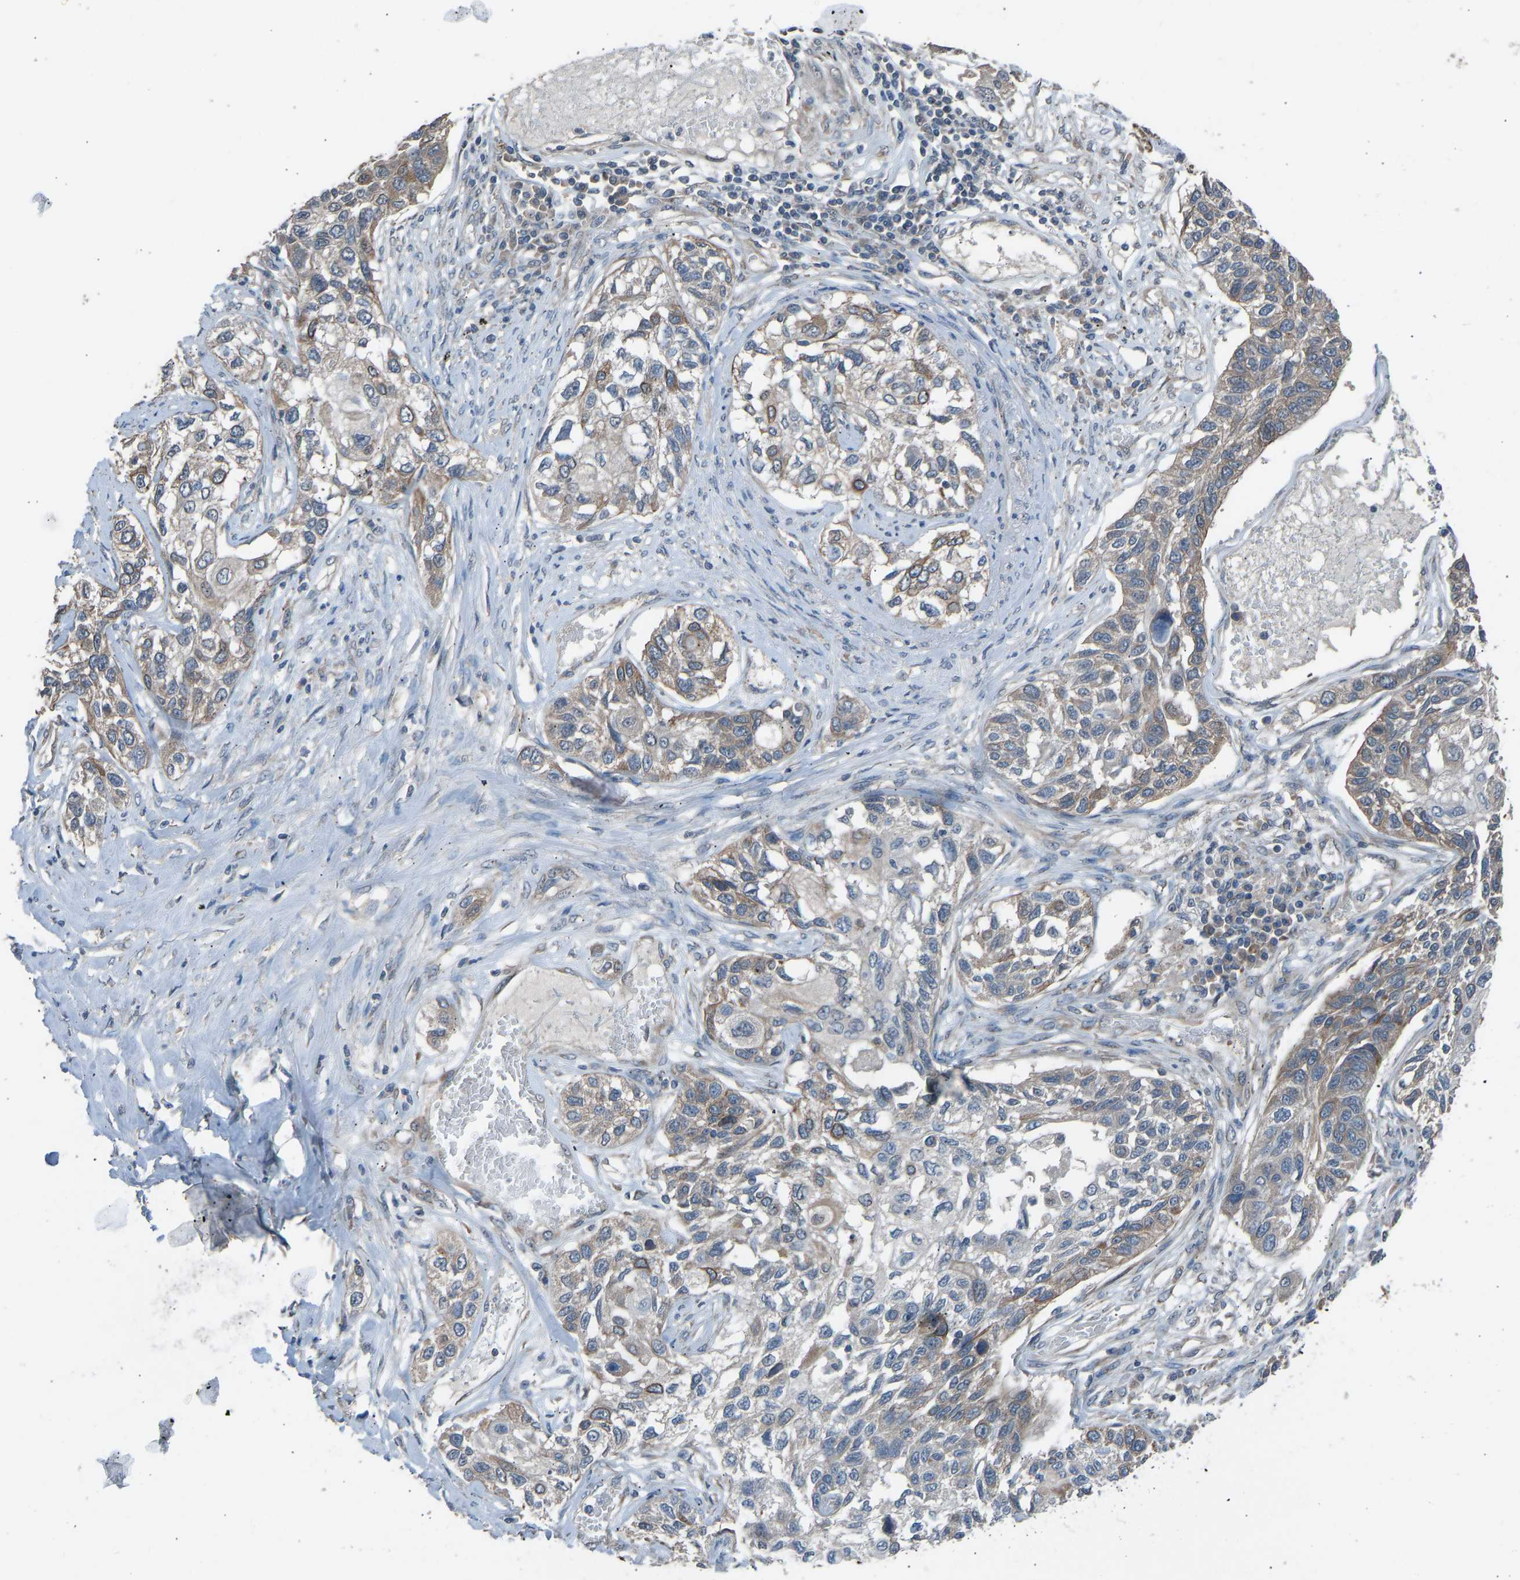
{"staining": {"intensity": "weak", "quantity": ">75%", "location": "cytoplasmic/membranous"}, "tissue": "lung cancer", "cell_type": "Tumor cells", "image_type": "cancer", "snomed": [{"axis": "morphology", "description": "Squamous cell carcinoma, NOS"}, {"axis": "topography", "description": "Lung"}], "caption": "A histopathology image of human lung squamous cell carcinoma stained for a protein reveals weak cytoplasmic/membranous brown staining in tumor cells.", "gene": "SLC43A1", "patient": {"sex": "male", "age": 71}}